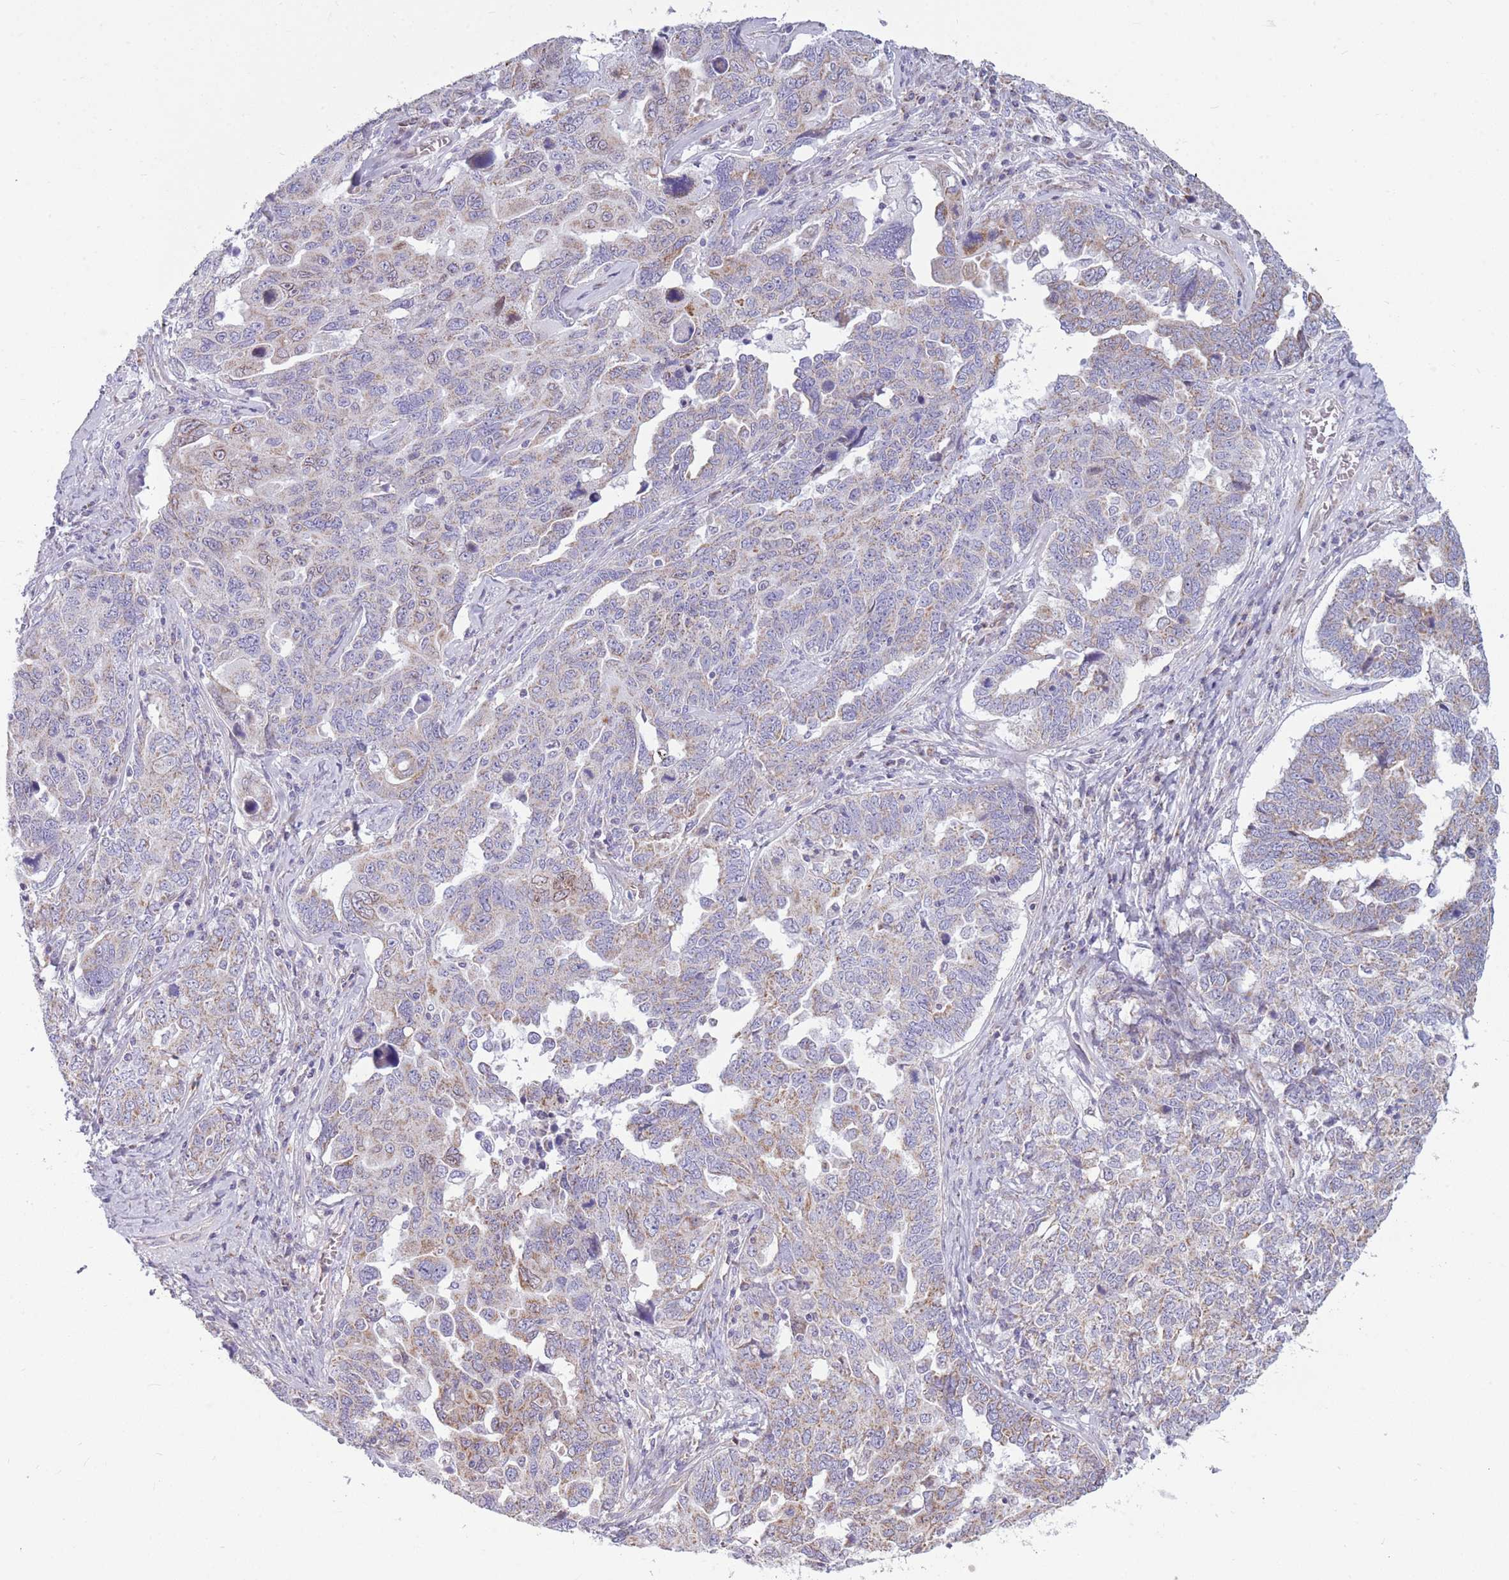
{"staining": {"intensity": "weak", "quantity": "25%-75%", "location": "cytoplasmic/membranous"}, "tissue": "ovarian cancer", "cell_type": "Tumor cells", "image_type": "cancer", "snomed": [{"axis": "morphology", "description": "Carcinoma, endometroid"}, {"axis": "topography", "description": "Ovary"}], "caption": "IHC (DAB (3,3'-diaminobenzidine)) staining of human endometroid carcinoma (ovarian) demonstrates weak cytoplasmic/membranous protein expression in about 25%-75% of tumor cells. (brown staining indicates protein expression, while blue staining denotes nuclei).", "gene": "PDHA1", "patient": {"sex": "female", "age": 62}}